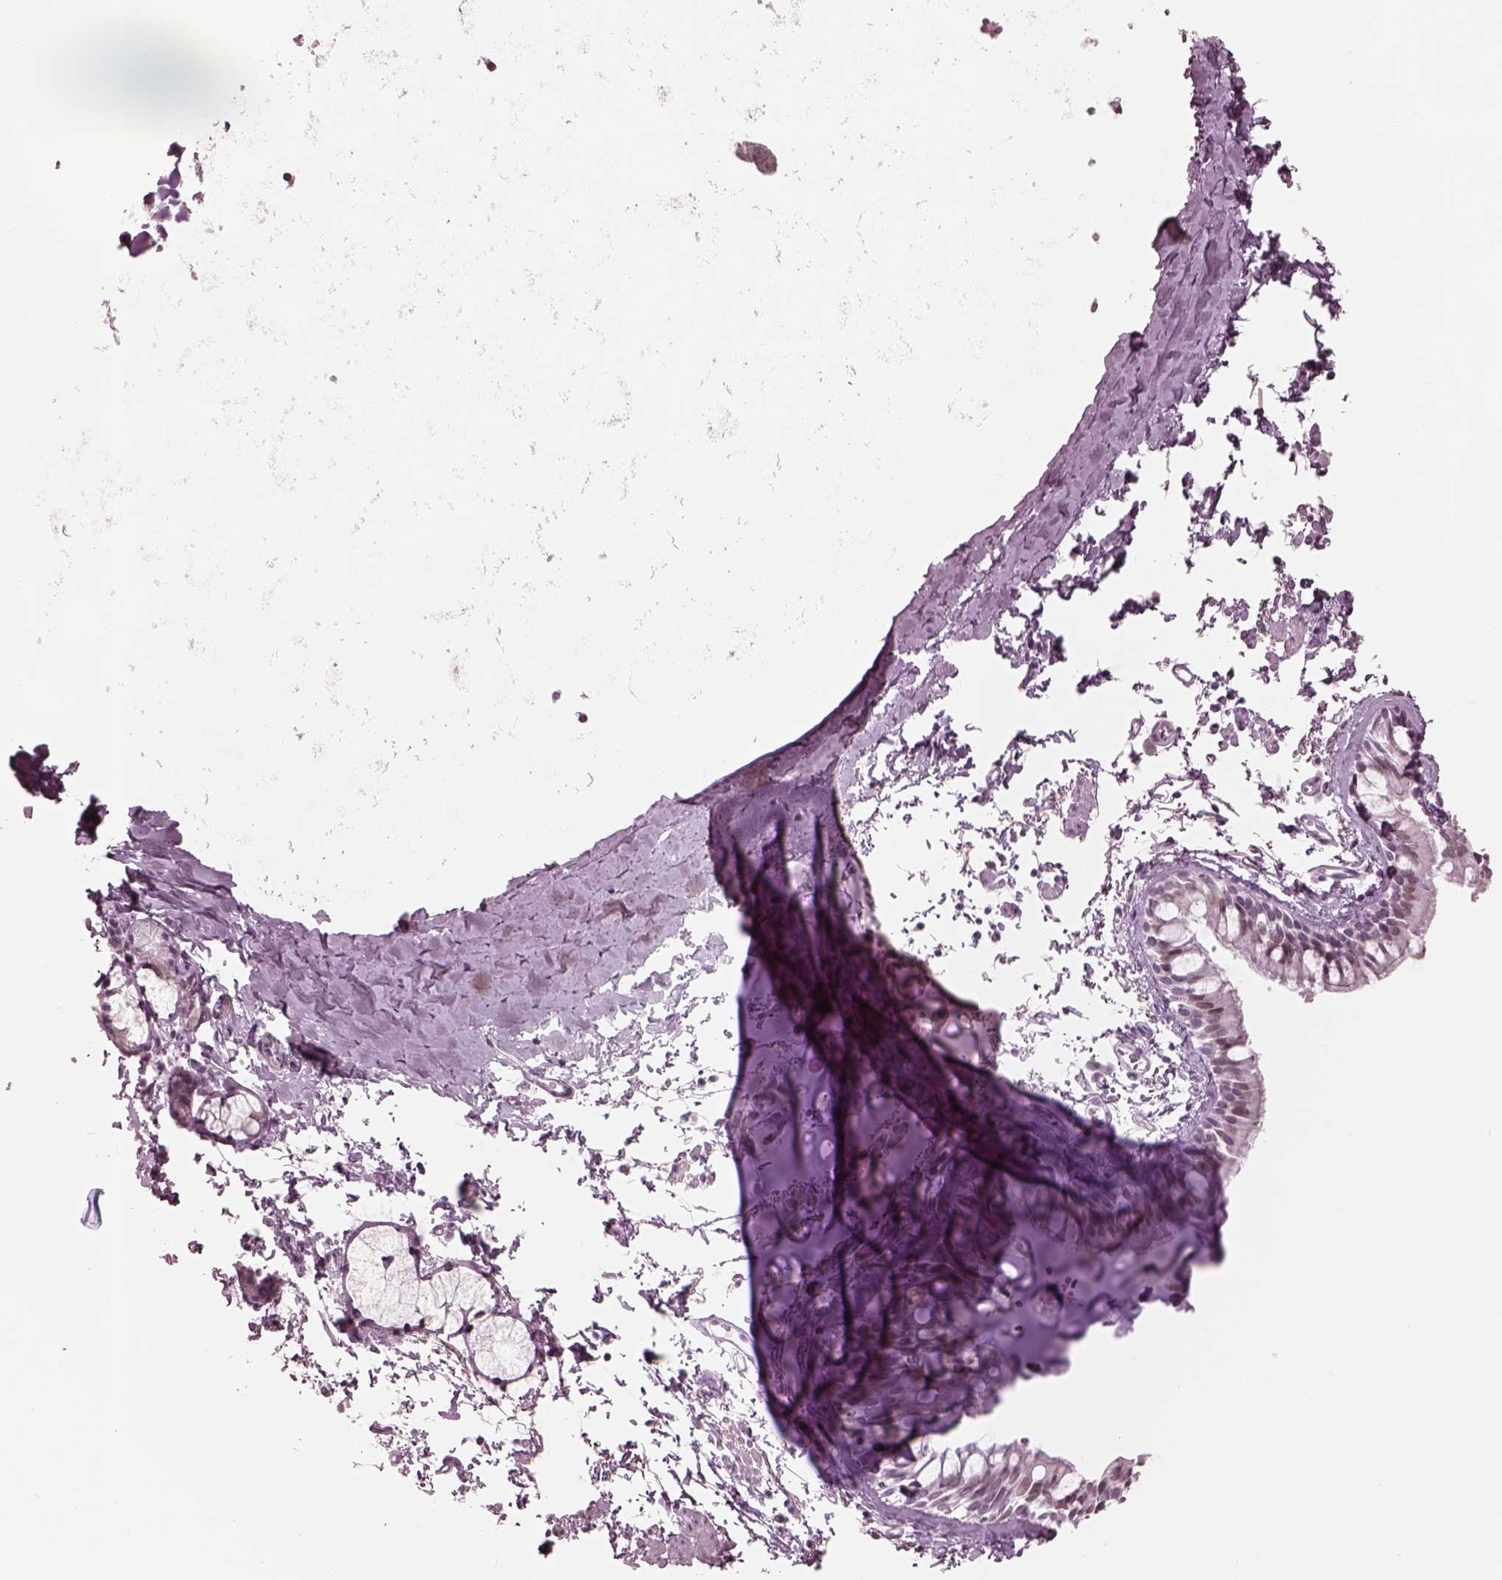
{"staining": {"intensity": "weak", "quantity": "25%-75%", "location": "nuclear"}, "tissue": "bronchus", "cell_type": "Respiratory epithelial cells", "image_type": "normal", "snomed": [{"axis": "morphology", "description": "Normal tissue, NOS"}, {"axis": "topography", "description": "Cartilage tissue"}, {"axis": "topography", "description": "Bronchus"}], "caption": "Protein expression analysis of unremarkable human bronchus reveals weak nuclear positivity in about 25%-75% of respiratory epithelial cells.", "gene": "GARIN4", "patient": {"sex": "female", "age": 59}}